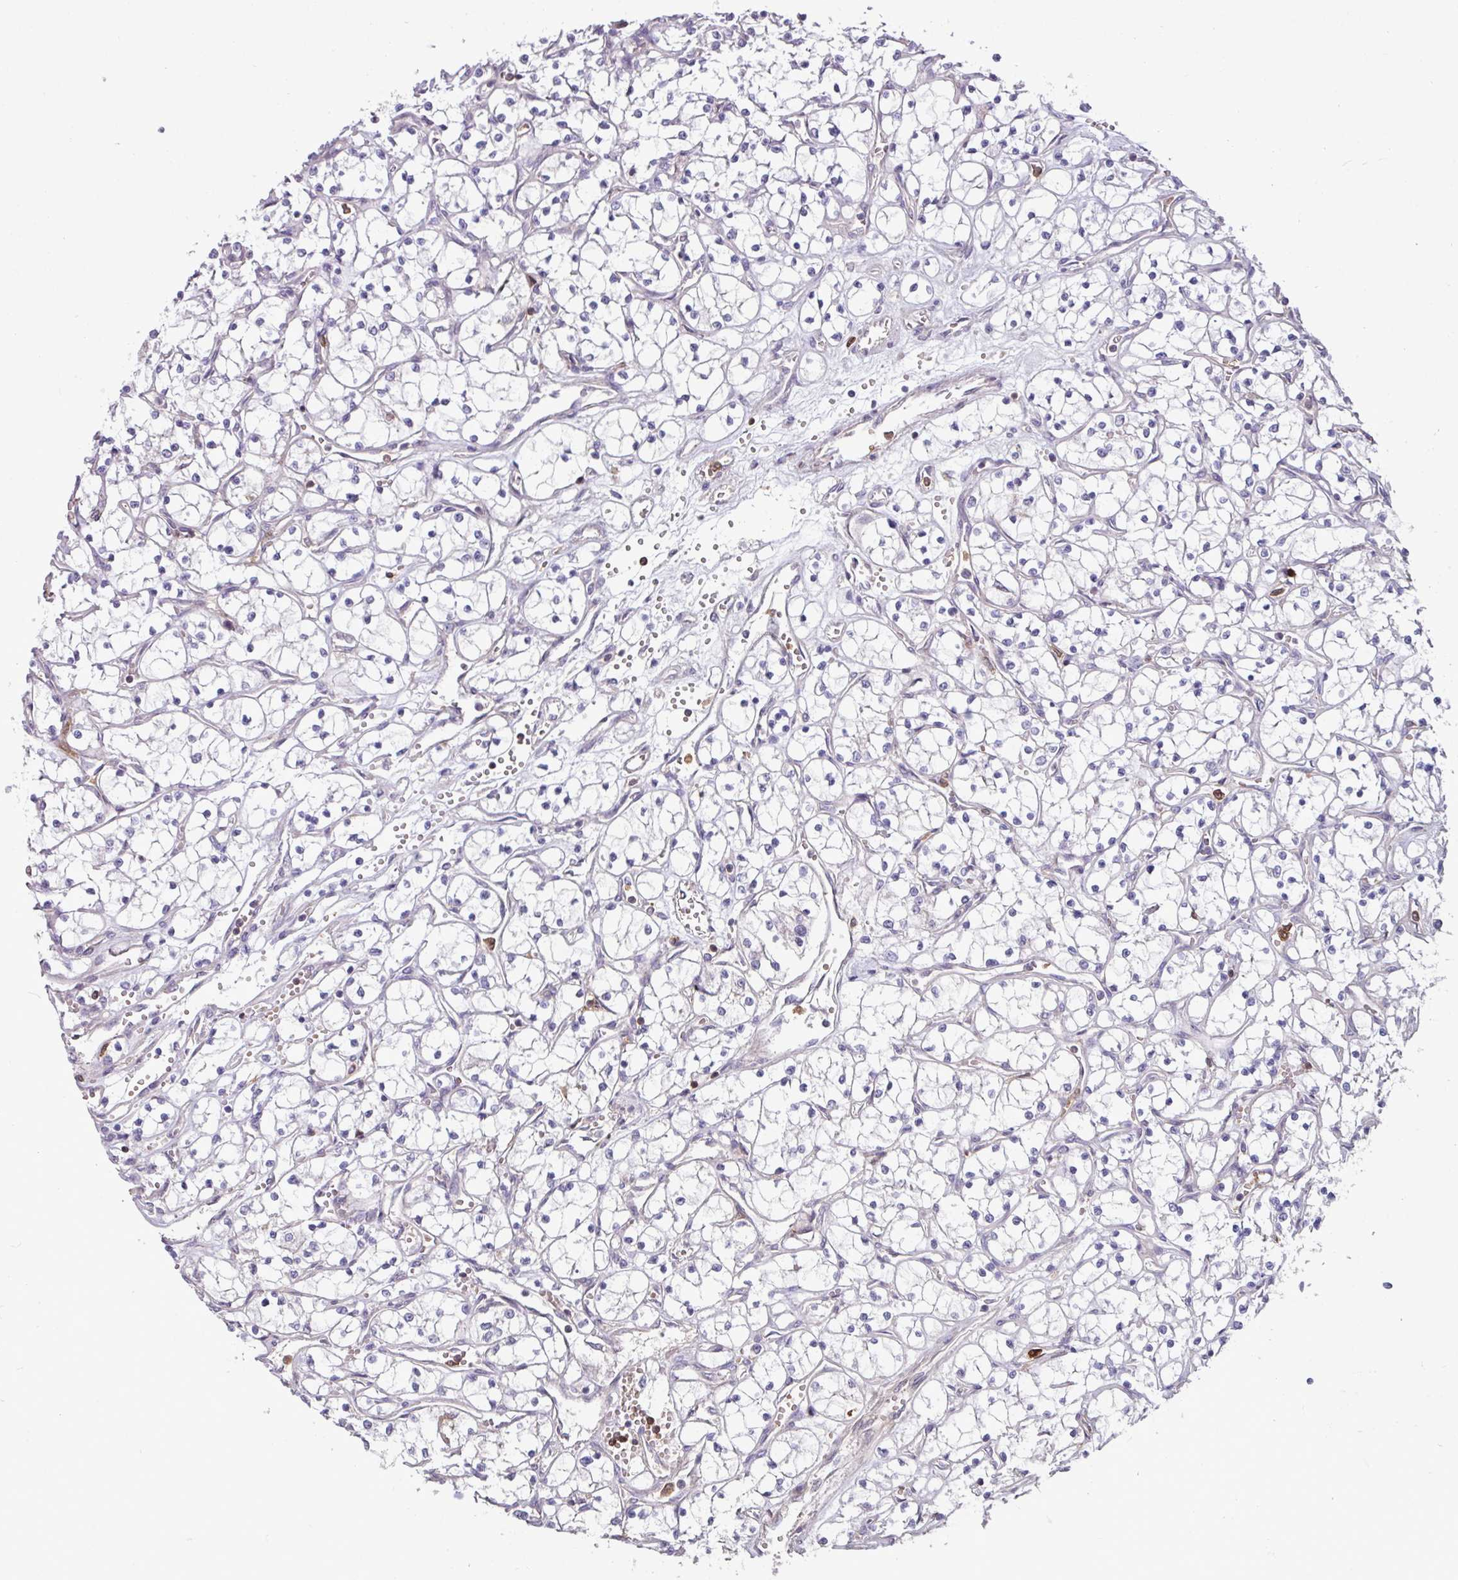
{"staining": {"intensity": "negative", "quantity": "none", "location": "none"}, "tissue": "renal cancer", "cell_type": "Tumor cells", "image_type": "cancer", "snomed": [{"axis": "morphology", "description": "Adenocarcinoma, NOS"}, {"axis": "topography", "description": "Kidney"}], "caption": "Tumor cells show no significant positivity in renal cancer.", "gene": "SEC61G", "patient": {"sex": "female", "age": 69}}